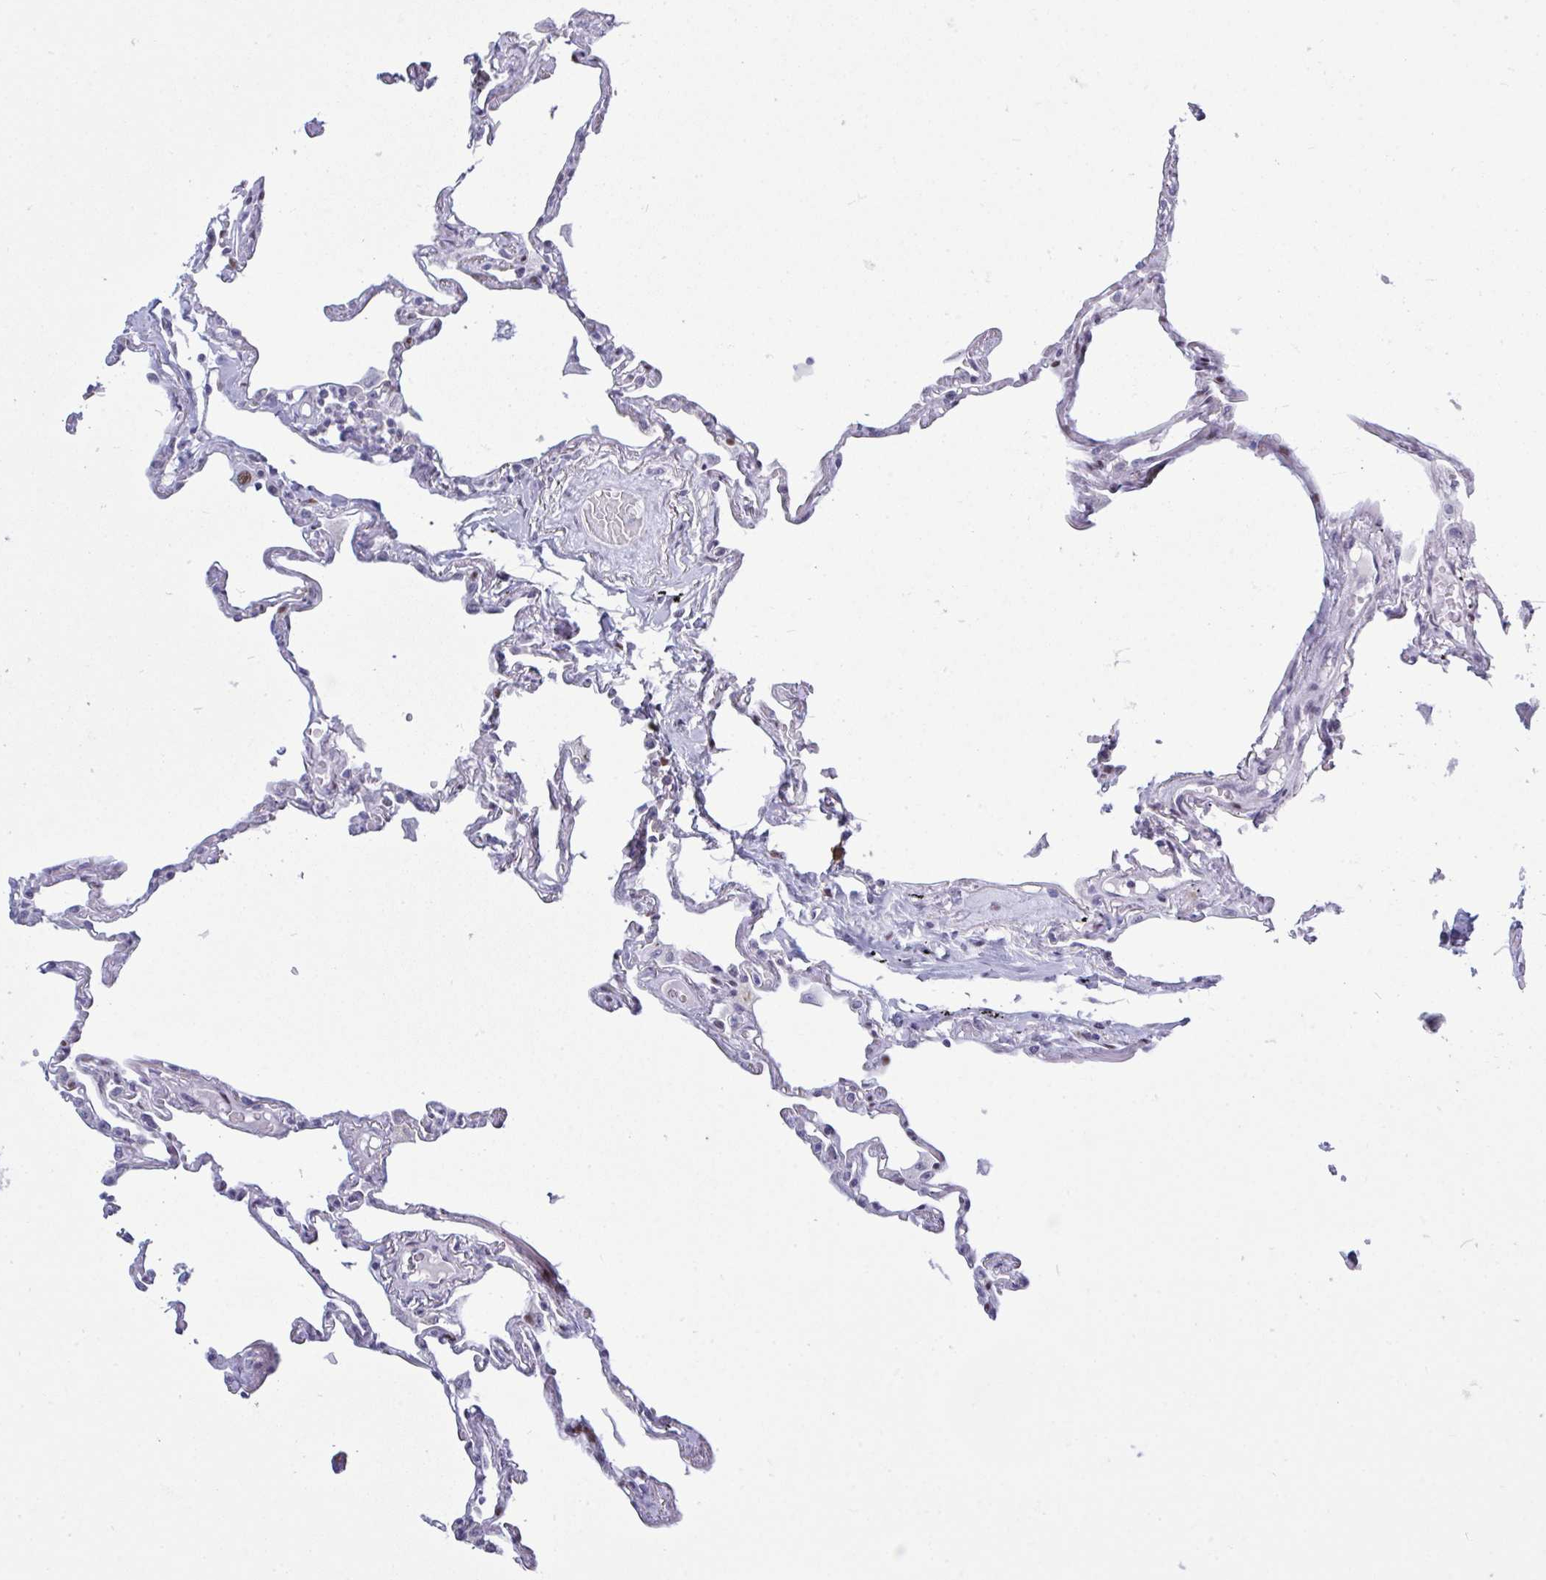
{"staining": {"intensity": "moderate", "quantity": "<25%", "location": "nuclear"}, "tissue": "lung", "cell_type": "Alveolar cells", "image_type": "normal", "snomed": [{"axis": "morphology", "description": "Normal tissue, NOS"}, {"axis": "topography", "description": "Lung"}], "caption": "A micrograph of human lung stained for a protein reveals moderate nuclear brown staining in alveolar cells.", "gene": "TAB1", "patient": {"sex": "female", "age": 67}}